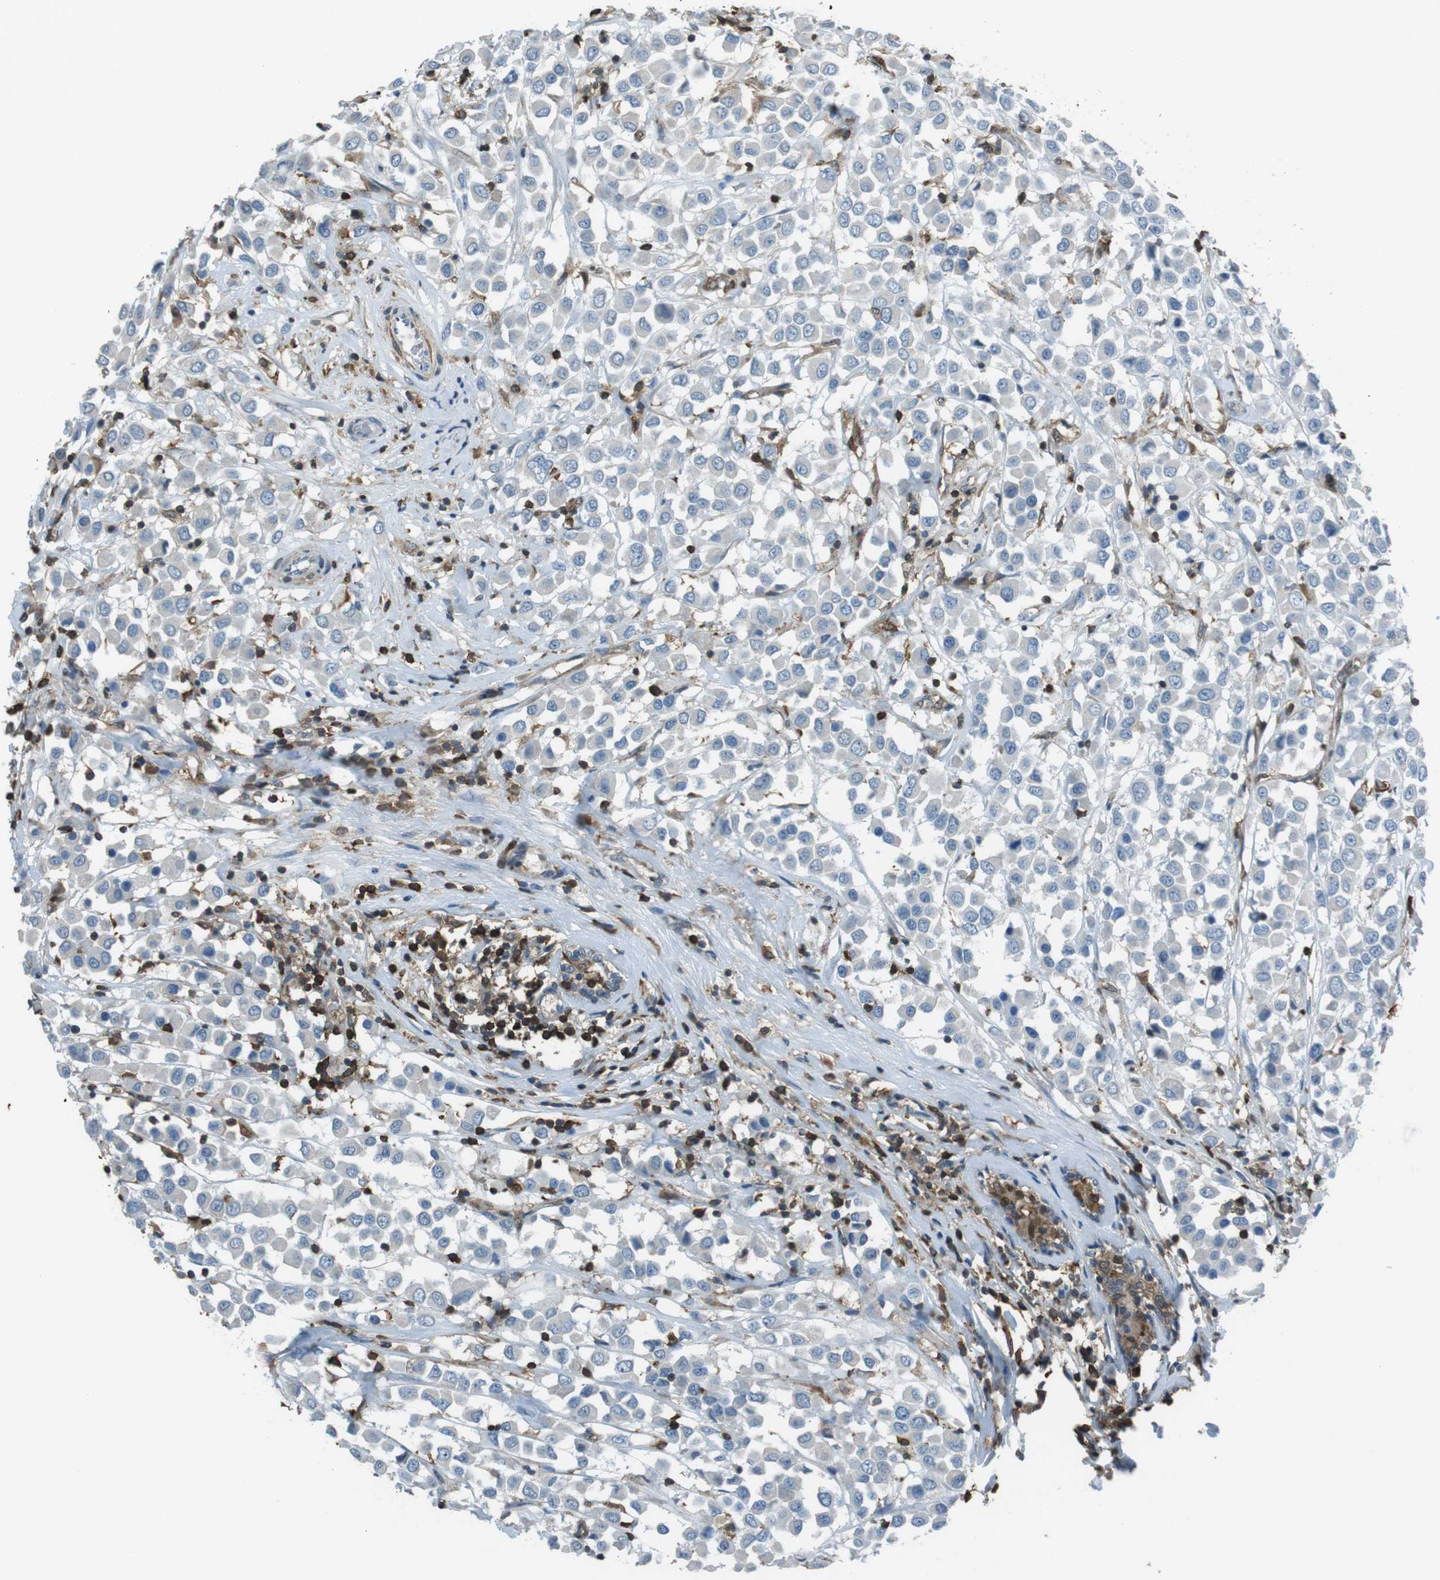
{"staining": {"intensity": "negative", "quantity": "none", "location": "none"}, "tissue": "breast cancer", "cell_type": "Tumor cells", "image_type": "cancer", "snomed": [{"axis": "morphology", "description": "Duct carcinoma"}, {"axis": "topography", "description": "Breast"}], "caption": "High power microscopy image of an immunohistochemistry histopathology image of breast invasive ductal carcinoma, revealing no significant expression in tumor cells. (DAB immunohistochemistry (IHC) with hematoxylin counter stain).", "gene": "TWSG1", "patient": {"sex": "female", "age": 61}}